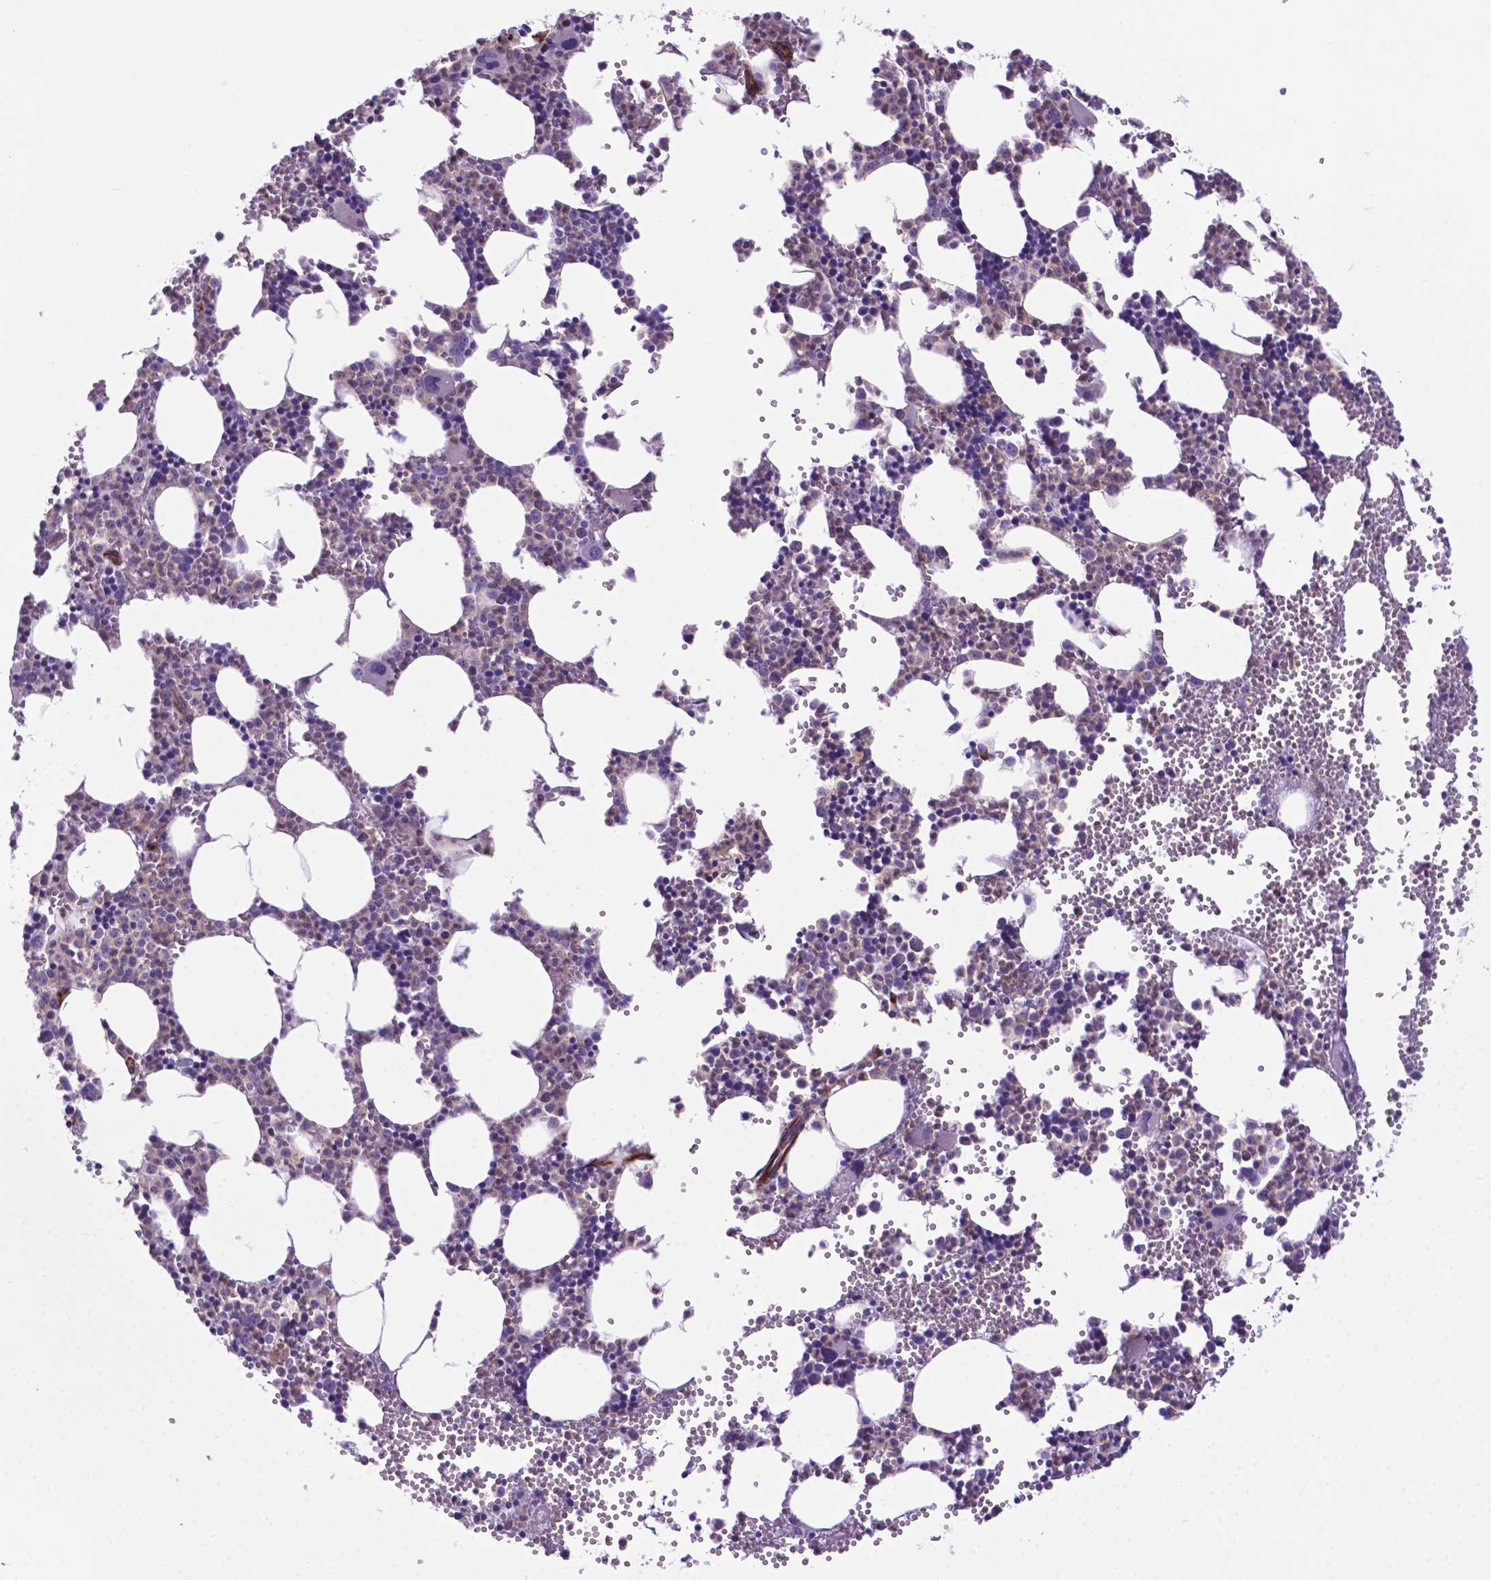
{"staining": {"intensity": "weak", "quantity": "25%-75%", "location": "cytoplasmic/membranous"}, "tissue": "bone marrow", "cell_type": "Hematopoietic cells", "image_type": "normal", "snomed": [{"axis": "morphology", "description": "Normal tissue, NOS"}, {"axis": "topography", "description": "Bone marrow"}], "caption": "Protein staining exhibits weak cytoplasmic/membranous staining in about 25%-75% of hematopoietic cells in normal bone marrow. (Brightfield microscopy of DAB IHC at high magnification).", "gene": "LZTR1", "patient": {"sex": "male", "age": 89}}